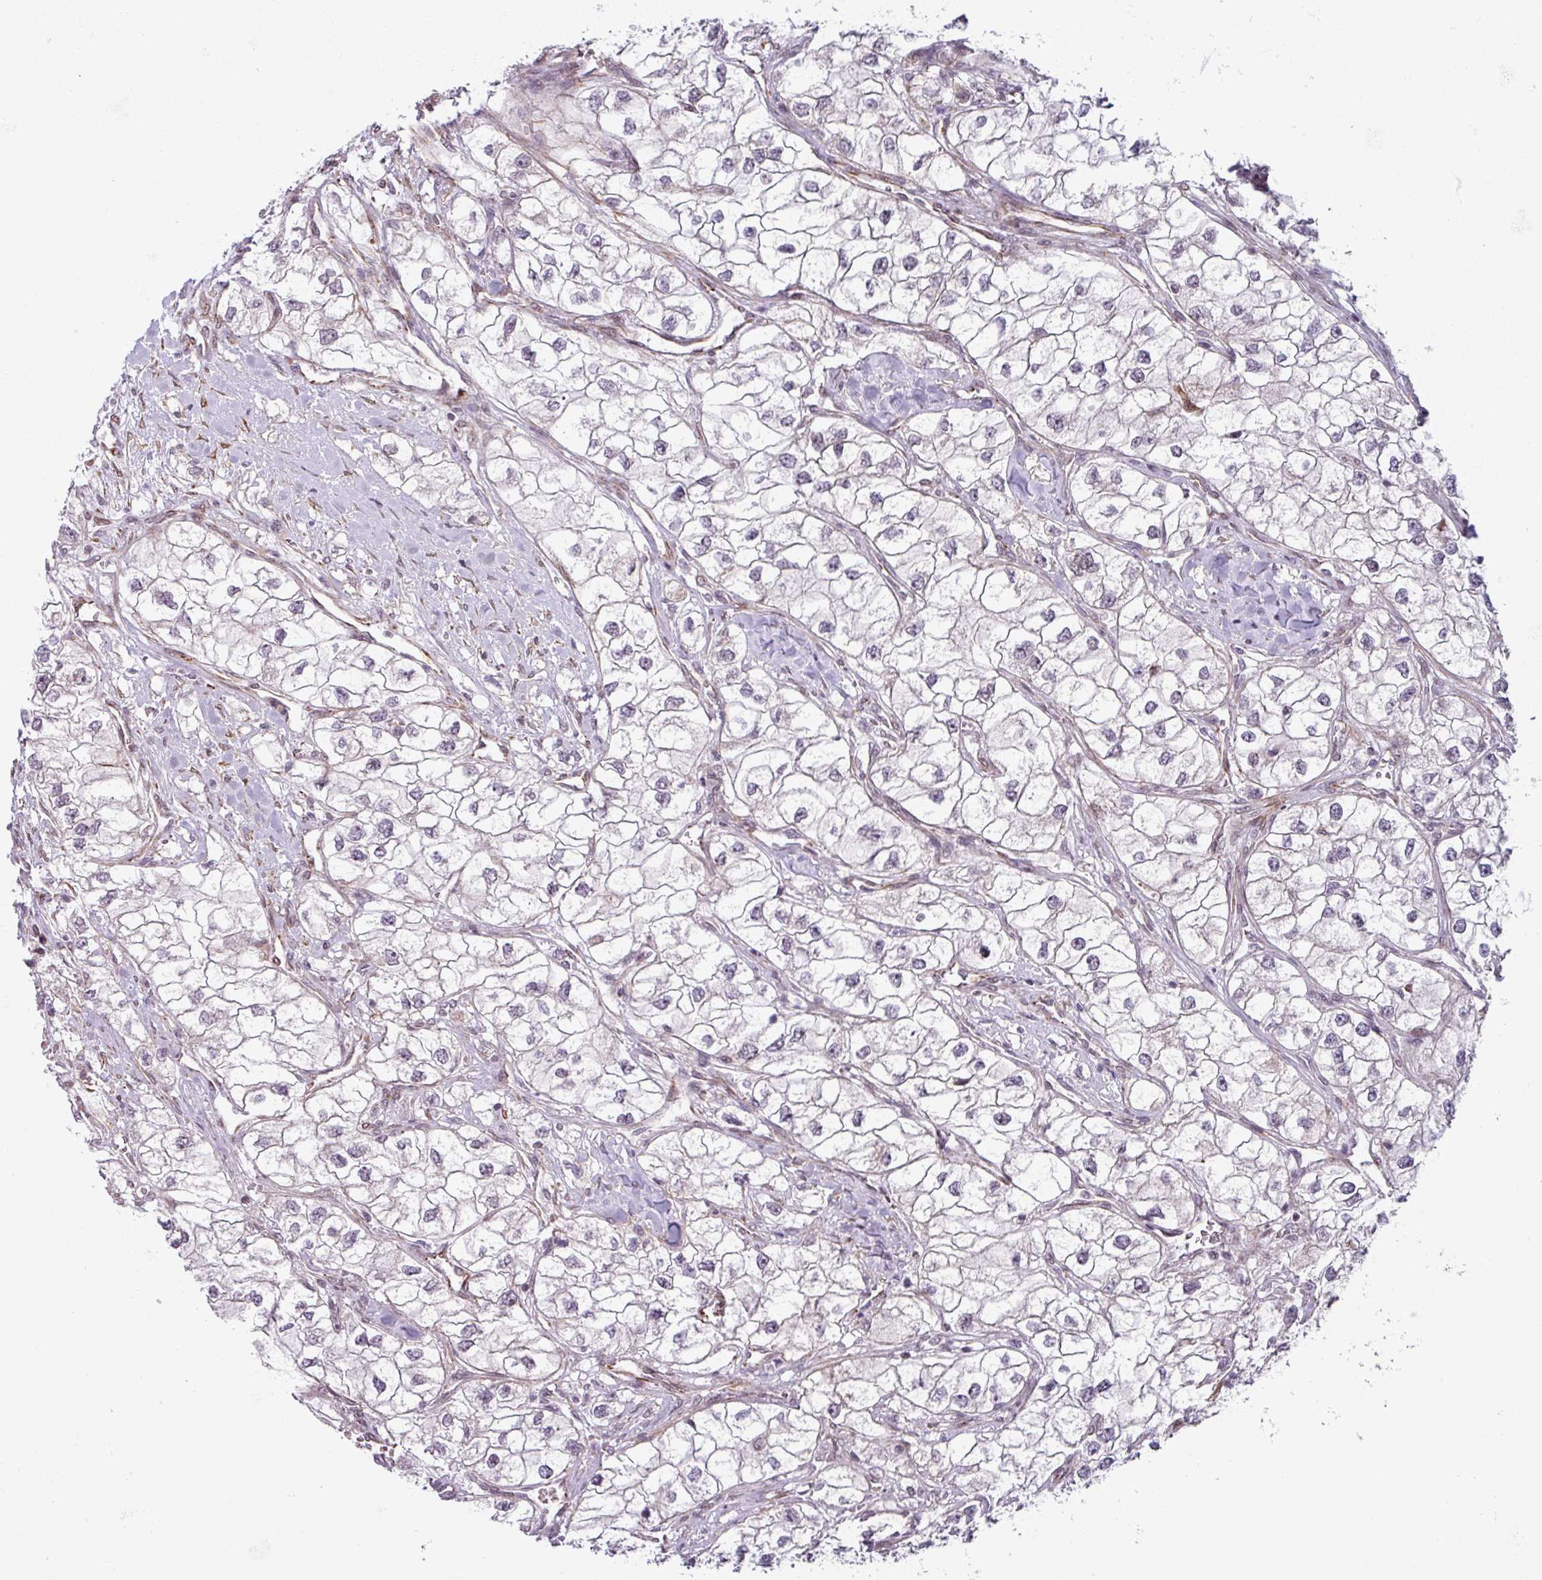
{"staining": {"intensity": "moderate", "quantity": "25%-75%", "location": "cytoplasmic/membranous"}, "tissue": "renal cancer", "cell_type": "Tumor cells", "image_type": "cancer", "snomed": [{"axis": "morphology", "description": "Adenocarcinoma, NOS"}, {"axis": "topography", "description": "Kidney"}], "caption": "A medium amount of moderate cytoplasmic/membranous expression is appreciated in approximately 25%-75% of tumor cells in adenocarcinoma (renal) tissue.", "gene": "CHD3", "patient": {"sex": "male", "age": 59}}